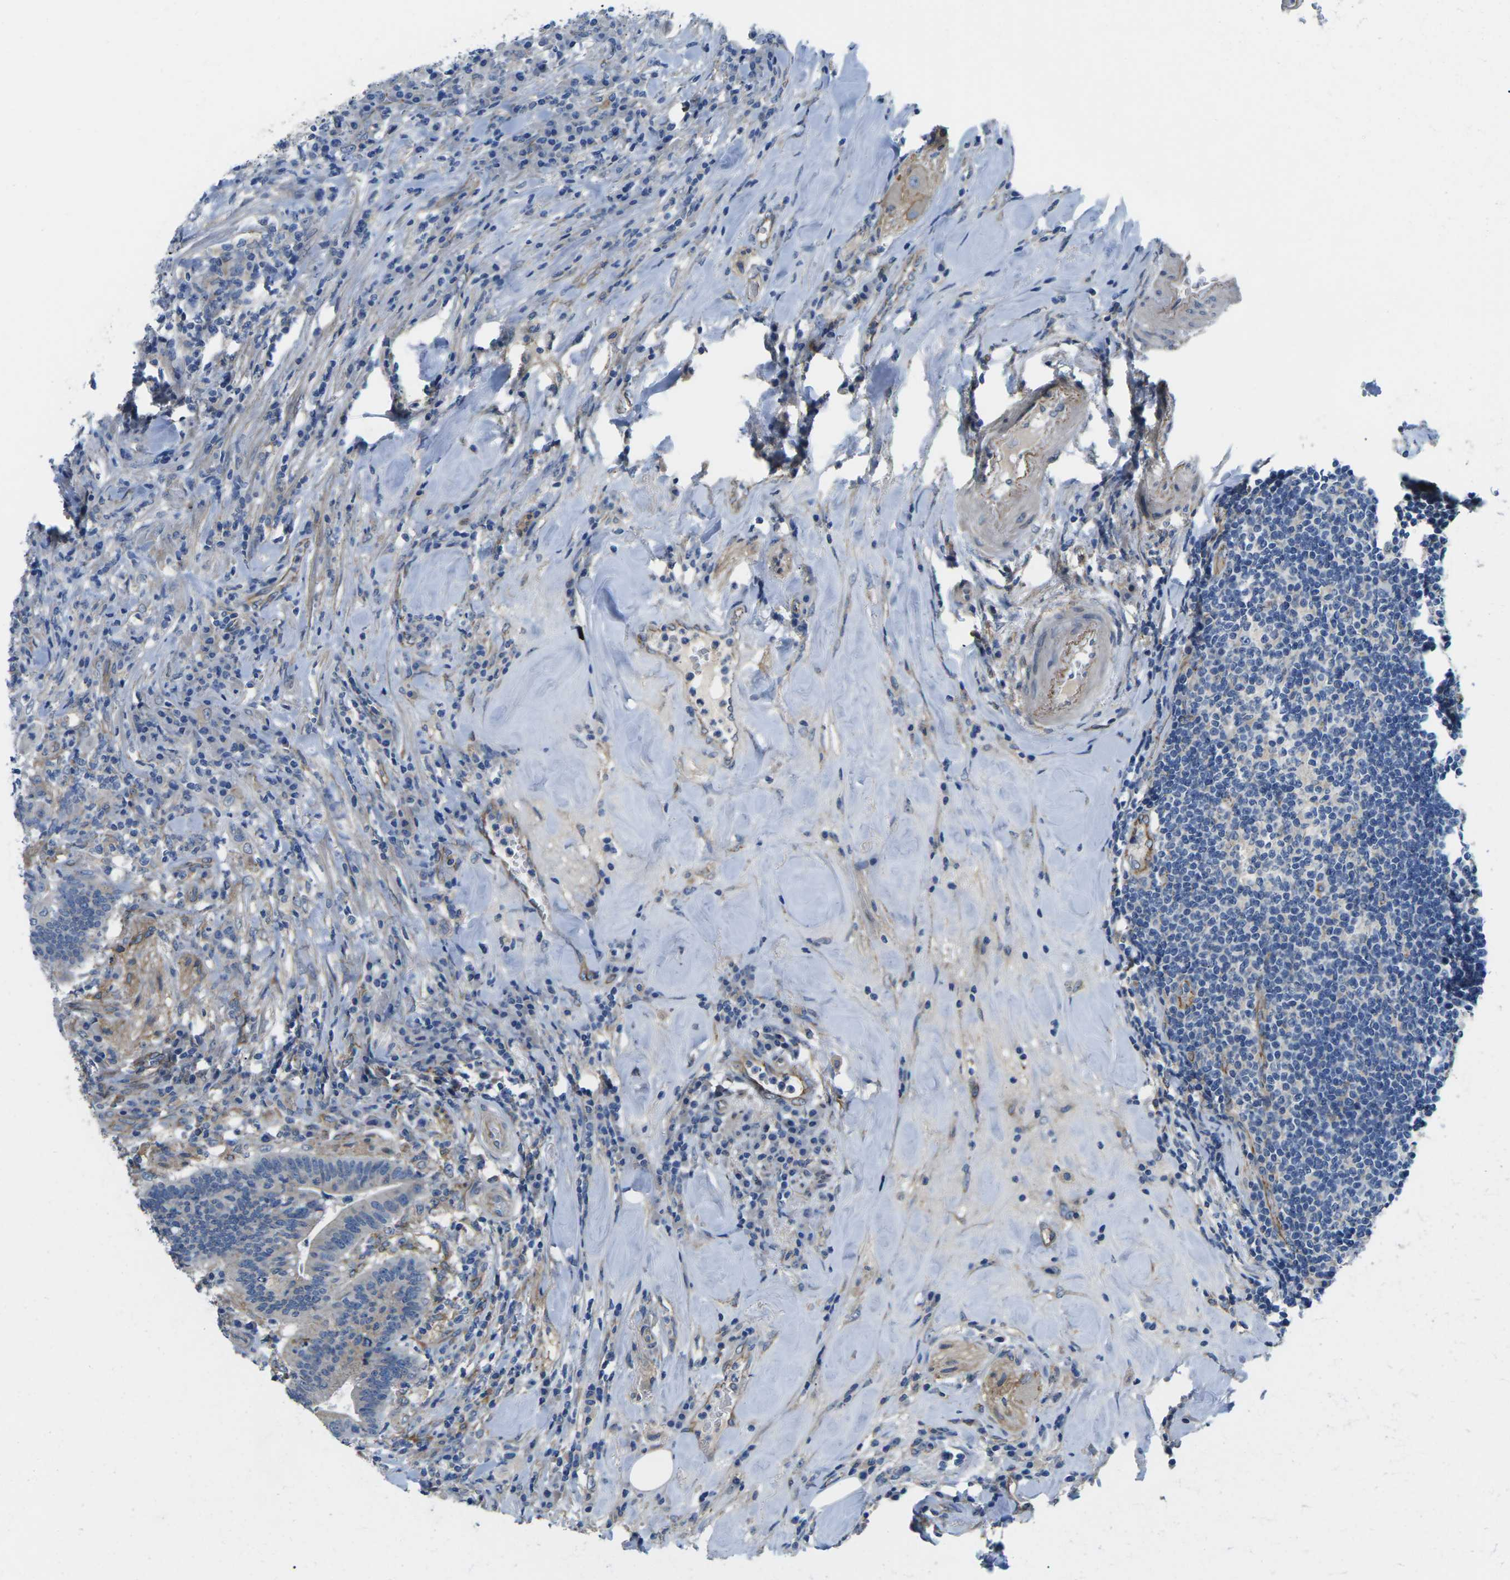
{"staining": {"intensity": "negative", "quantity": "none", "location": "none"}, "tissue": "colorectal cancer", "cell_type": "Tumor cells", "image_type": "cancer", "snomed": [{"axis": "morphology", "description": "Normal tissue, NOS"}, {"axis": "morphology", "description": "Adenocarcinoma, NOS"}, {"axis": "topography", "description": "Colon"}], "caption": "This is an immunohistochemistry image of human colorectal cancer (adenocarcinoma). There is no expression in tumor cells.", "gene": "CTNND1", "patient": {"sex": "female", "age": 66}}